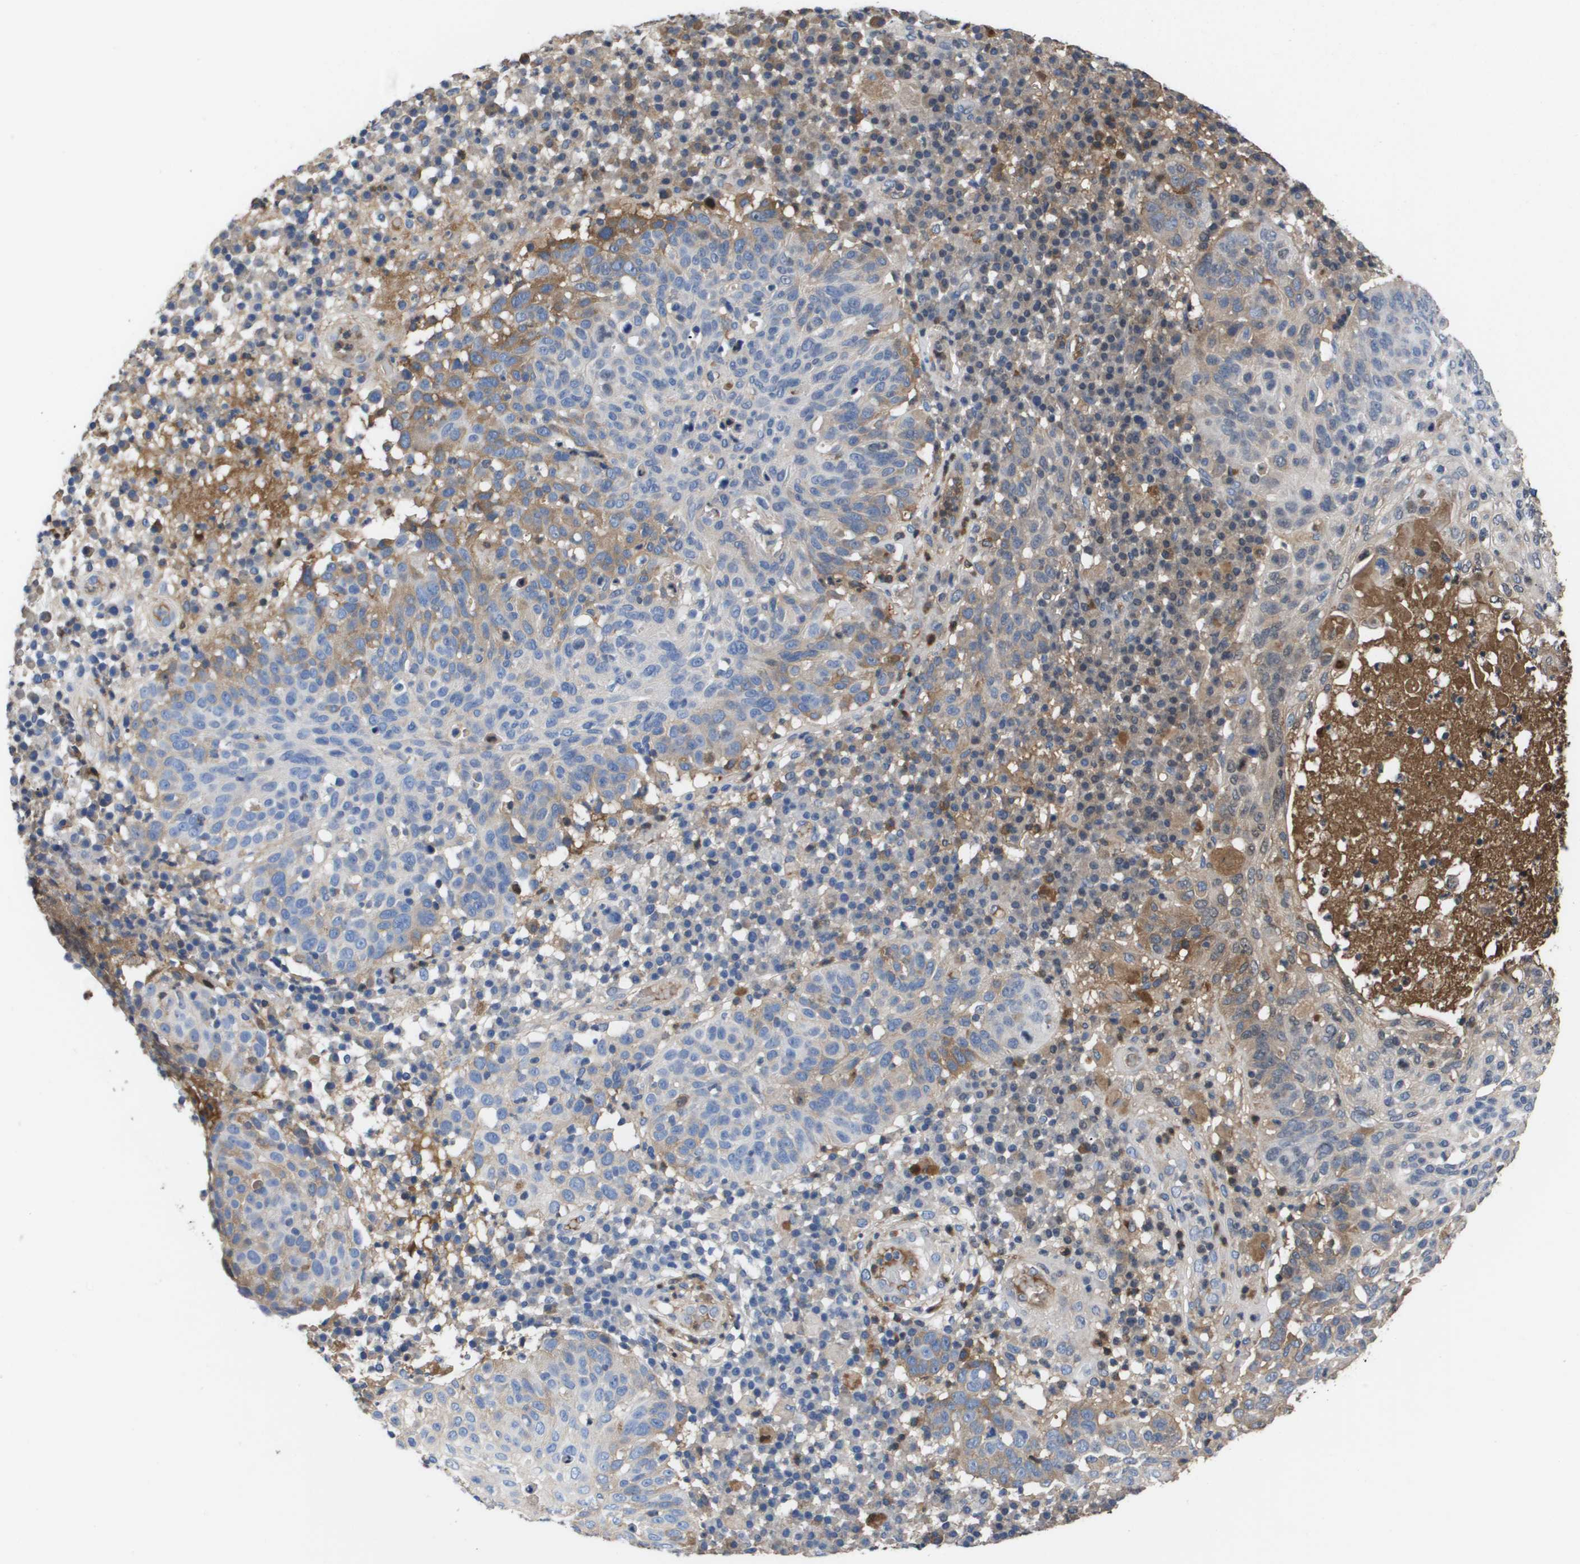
{"staining": {"intensity": "moderate", "quantity": "<25%", "location": "cytoplasmic/membranous"}, "tissue": "skin cancer", "cell_type": "Tumor cells", "image_type": "cancer", "snomed": [{"axis": "morphology", "description": "Squamous cell carcinoma in situ, NOS"}, {"axis": "morphology", "description": "Squamous cell carcinoma, NOS"}, {"axis": "topography", "description": "Skin"}], "caption": "Skin squamous cell carcinoma in situ tissue demonstrates moderate cytoplasmic/membranous positivity in about <25% of tumor cells, visualized by immunohistochemistry.", "gene": "SERPINA6", "patient": {"sex": "male", "age": 93}}